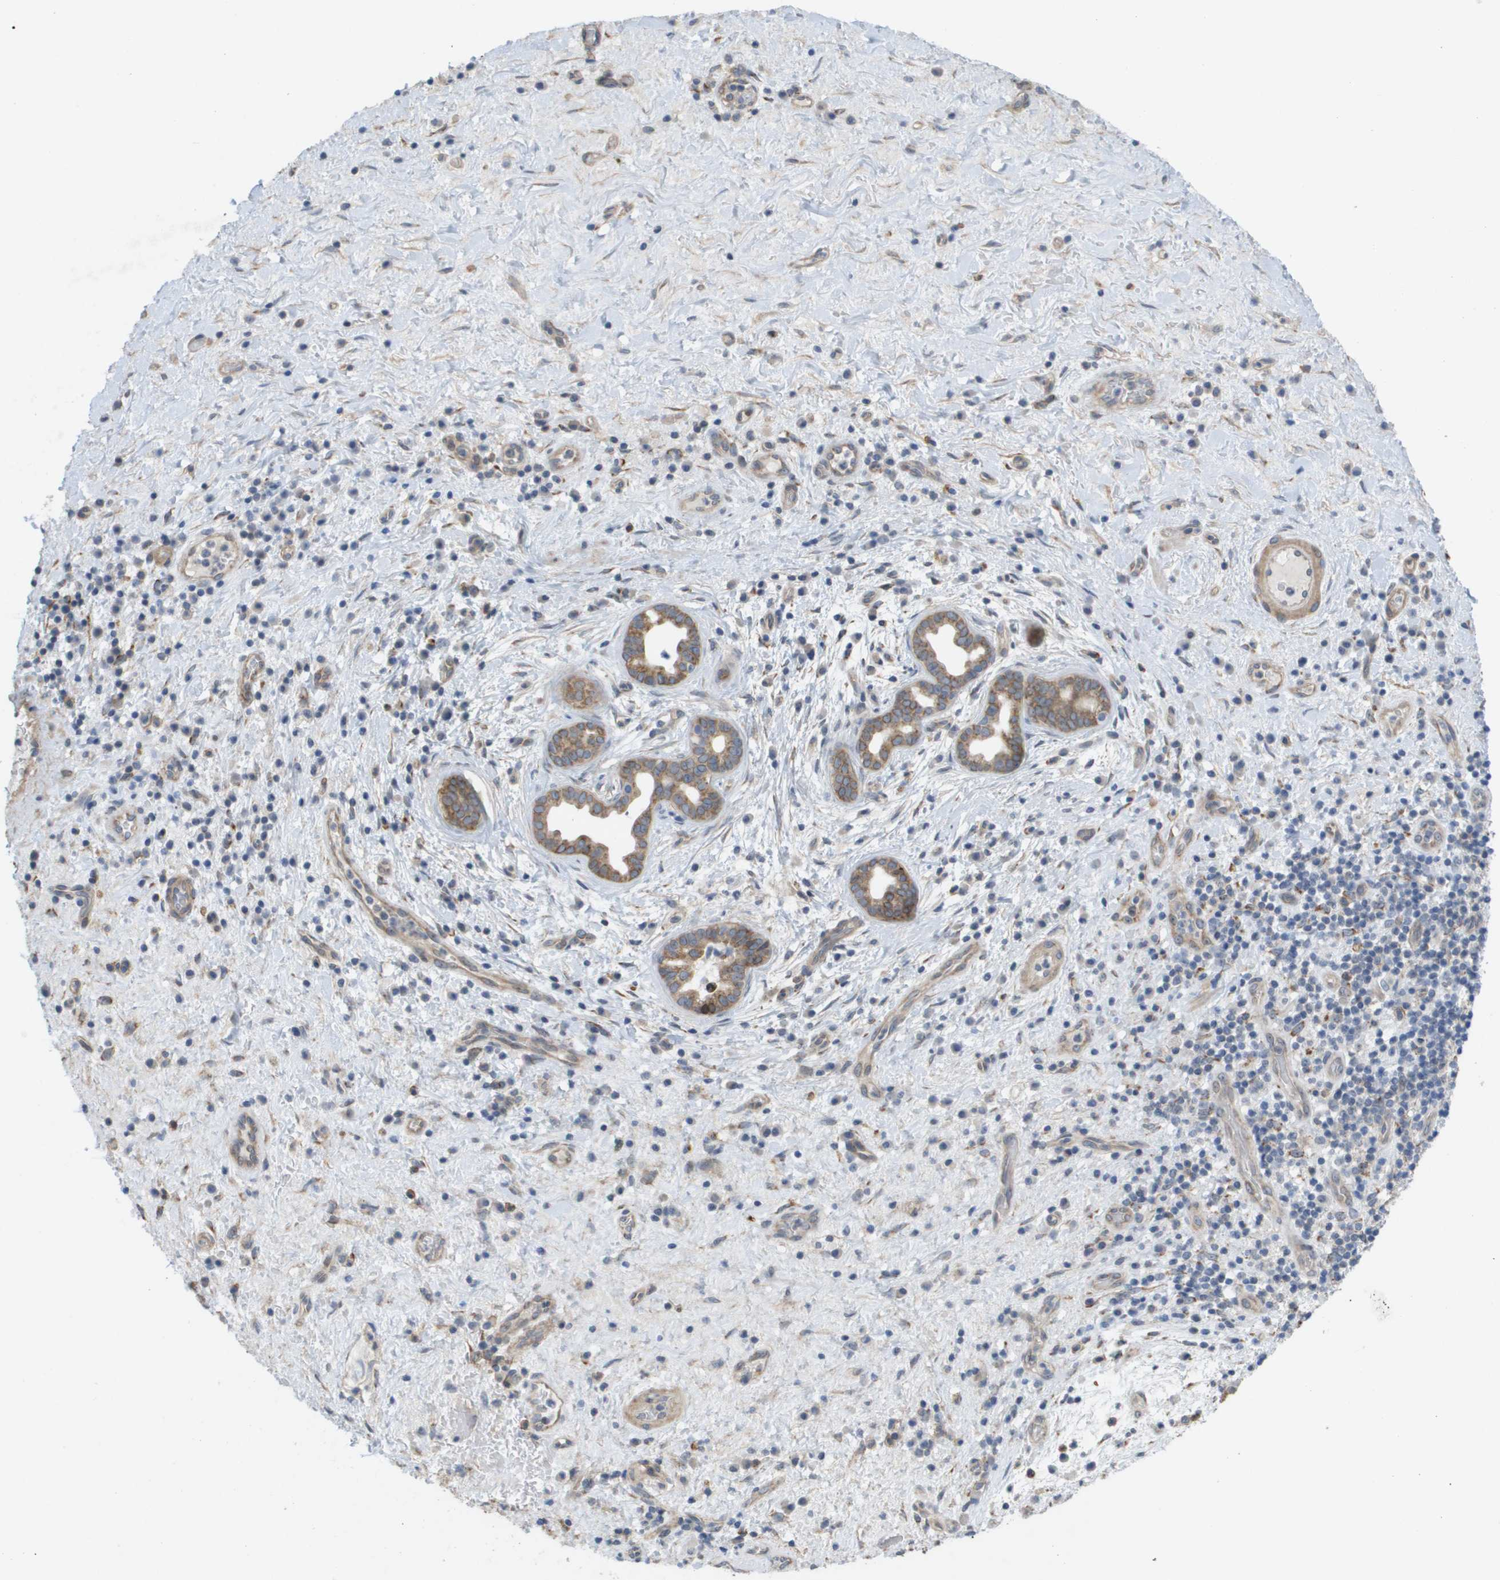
{"staining": {"intensity": "weak", "quantity": ">75%", "location": "cytoplasmic/membranous"}, "tissue": "liver cancer", "cell_type": "Tumor cells", "image_type": "cancer", "snomed": [{"axis": "morphology", "description": "Cholangiocarcinoma"}, {"axis": "topography", "description": "Liver"}], "caption": "Immunohistochemical staining of liver cancer (cholangiocarcinoma) exhibits low levels of weak cytoplasmic/membranous expression in about >75% of tumor cells.", "gene": "MTARC2", "patient": {"sex": "female", "age": 38}}